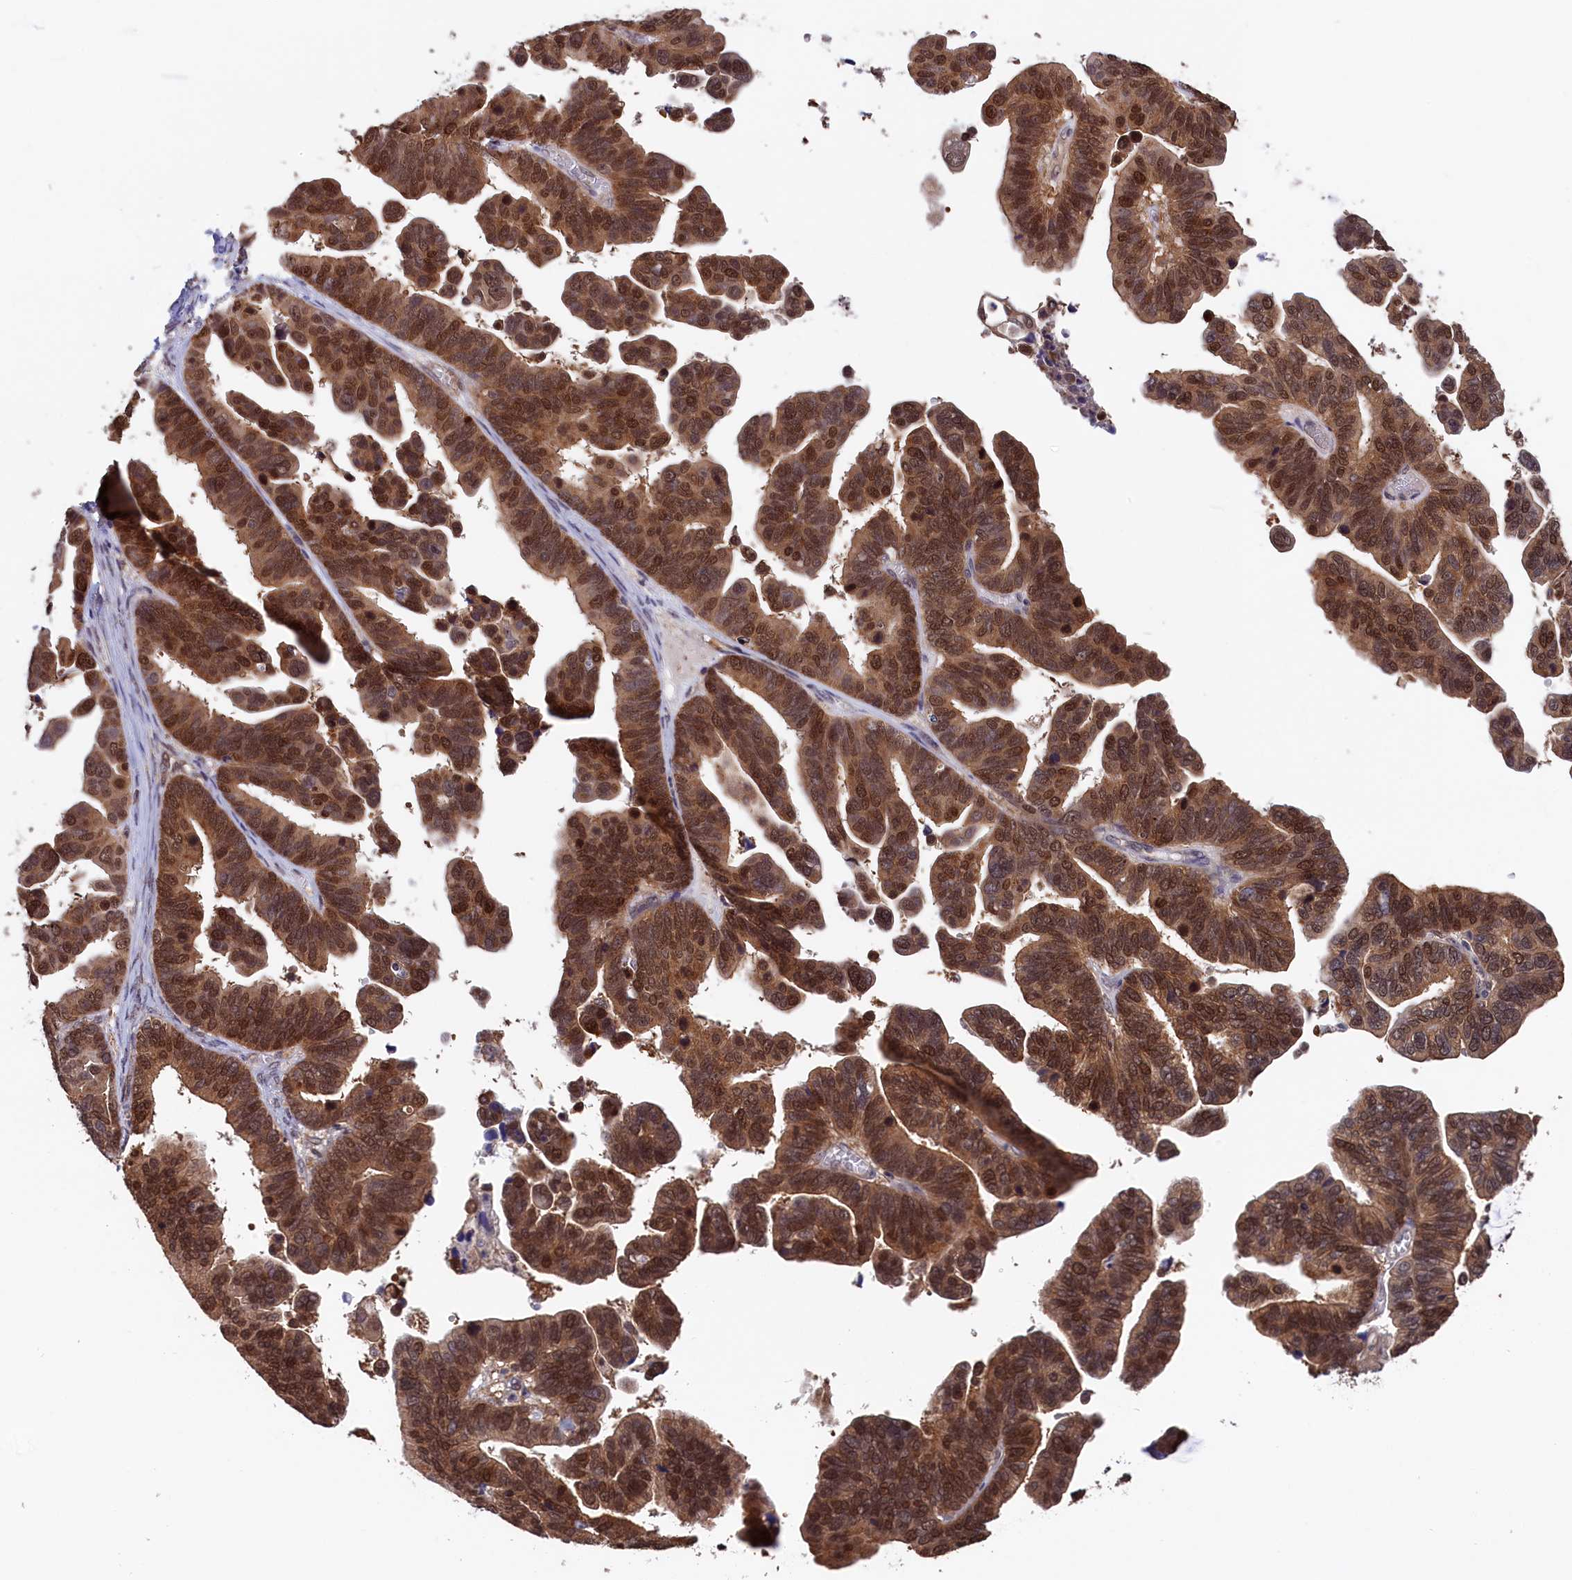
{"staining": {"intensity": "moderate", "quantity": ">75%", "location": "cytoplasmic/membranous,nuclear"}, "tissue": "ovarian cancer", "cell_type": "Tumor cells", "image_type": "cancer", "snomed": [{"axis": "morphology", "description": "Cystadenocarcinoma, serous, NOS"}, {"axis": "topography", "description": "Ovary"}], "caption": "Immunohistochemical staining of human ovarian cancer reveals medium levels of moderate cytoplasmic/membranous and nuclear protein expression in approximately >75% of tumor cells.", "gene": "JPT2", "patient": {"sex": "female", "age": 56}}